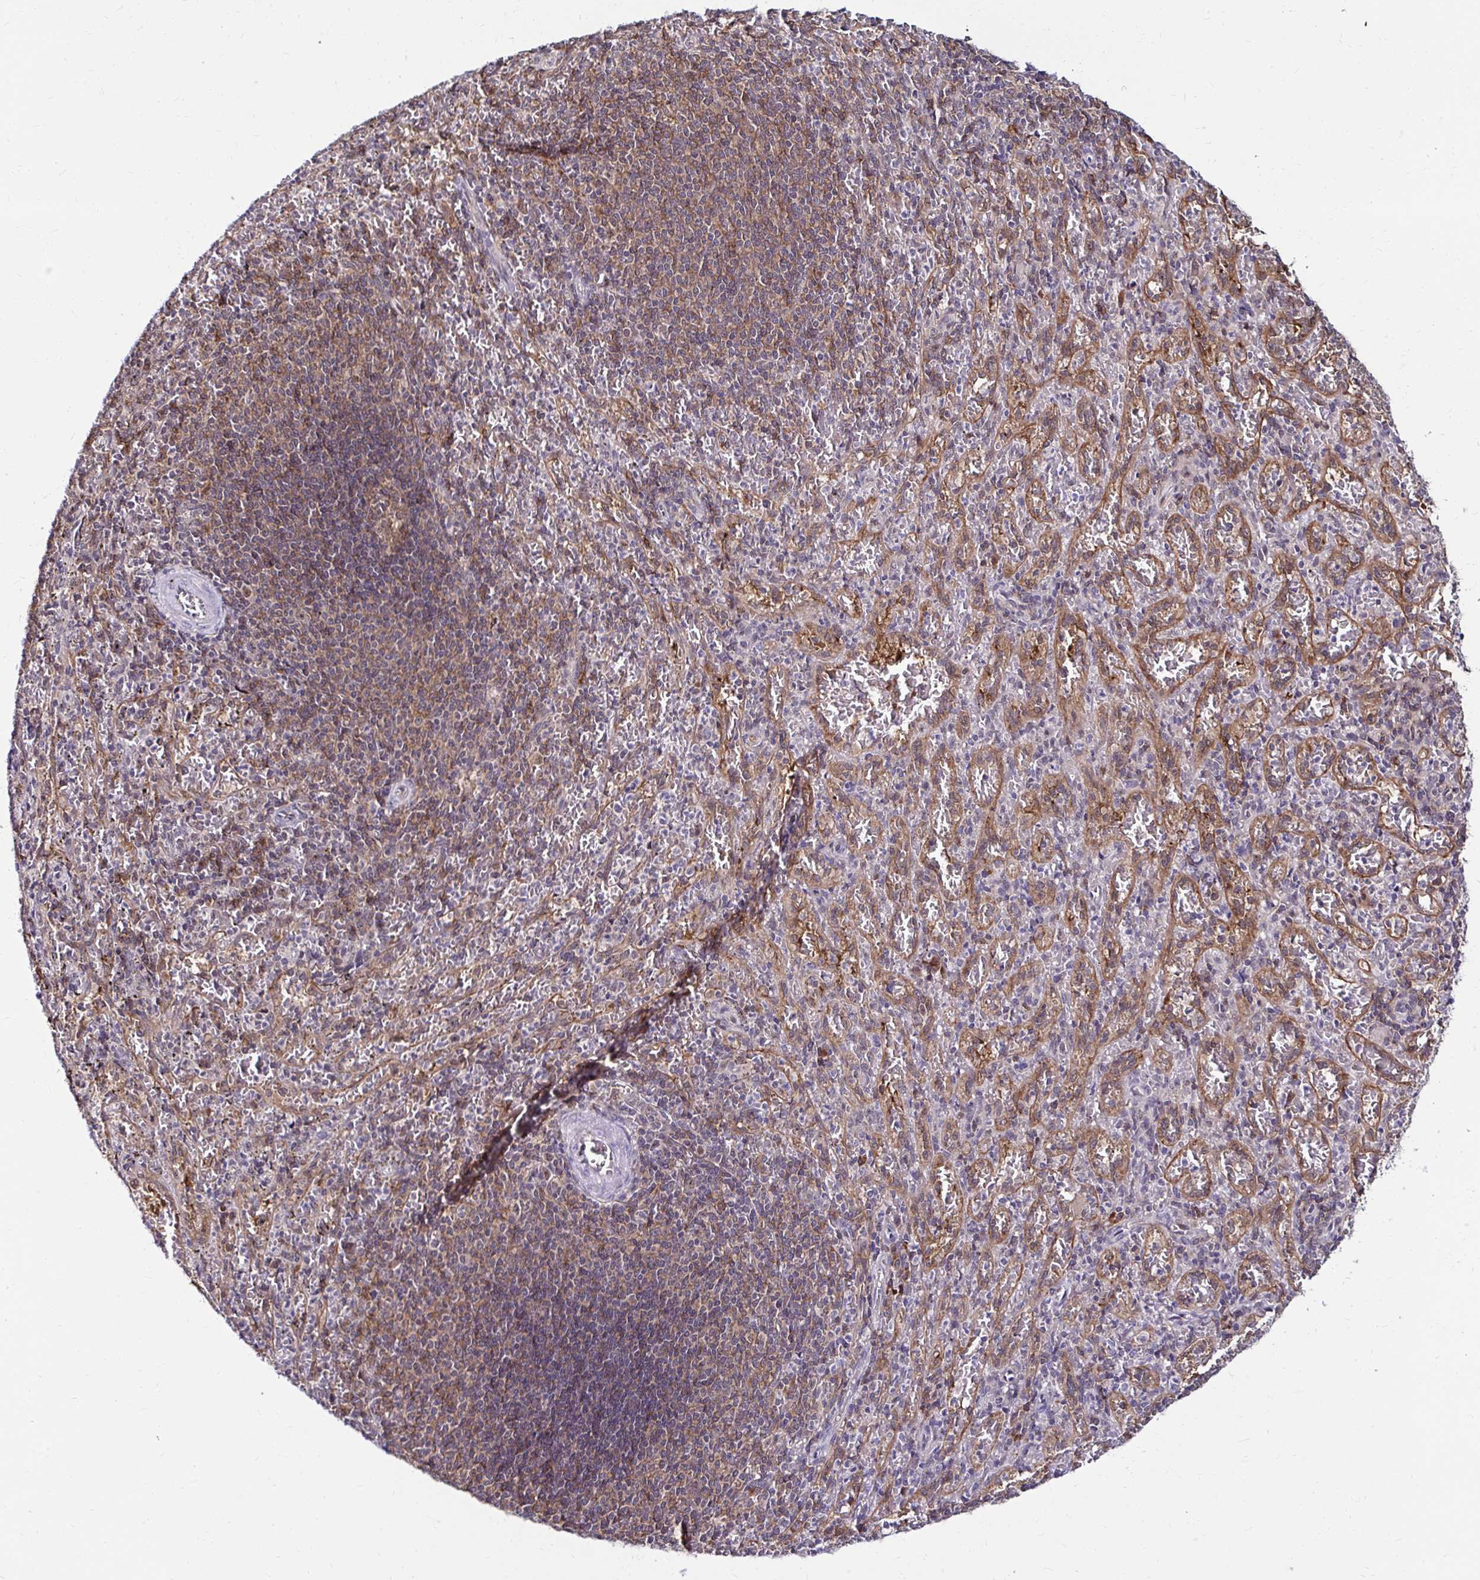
{"staining": {"intensity": "negative", "quantity": "none", "location": "none"}, "tissue": "spleen", "cell_type": "Cells in red pulp", "image_type": "normal", "snomed": [{"axis": "morphology", "description": "Normal tissue, NOS"}, {"axis": "topography", "description": "Spleen"}], "caption": "There is no significant expression in cells in red pulp of spleen. The staining was performed using DAB to visualize the protein expression in brown, while the nuclei were stained in blue with hematoxylin (Magnification: 20x).", "gene": "PSMD3", "patient": {"sex": "male", "age": 57}}